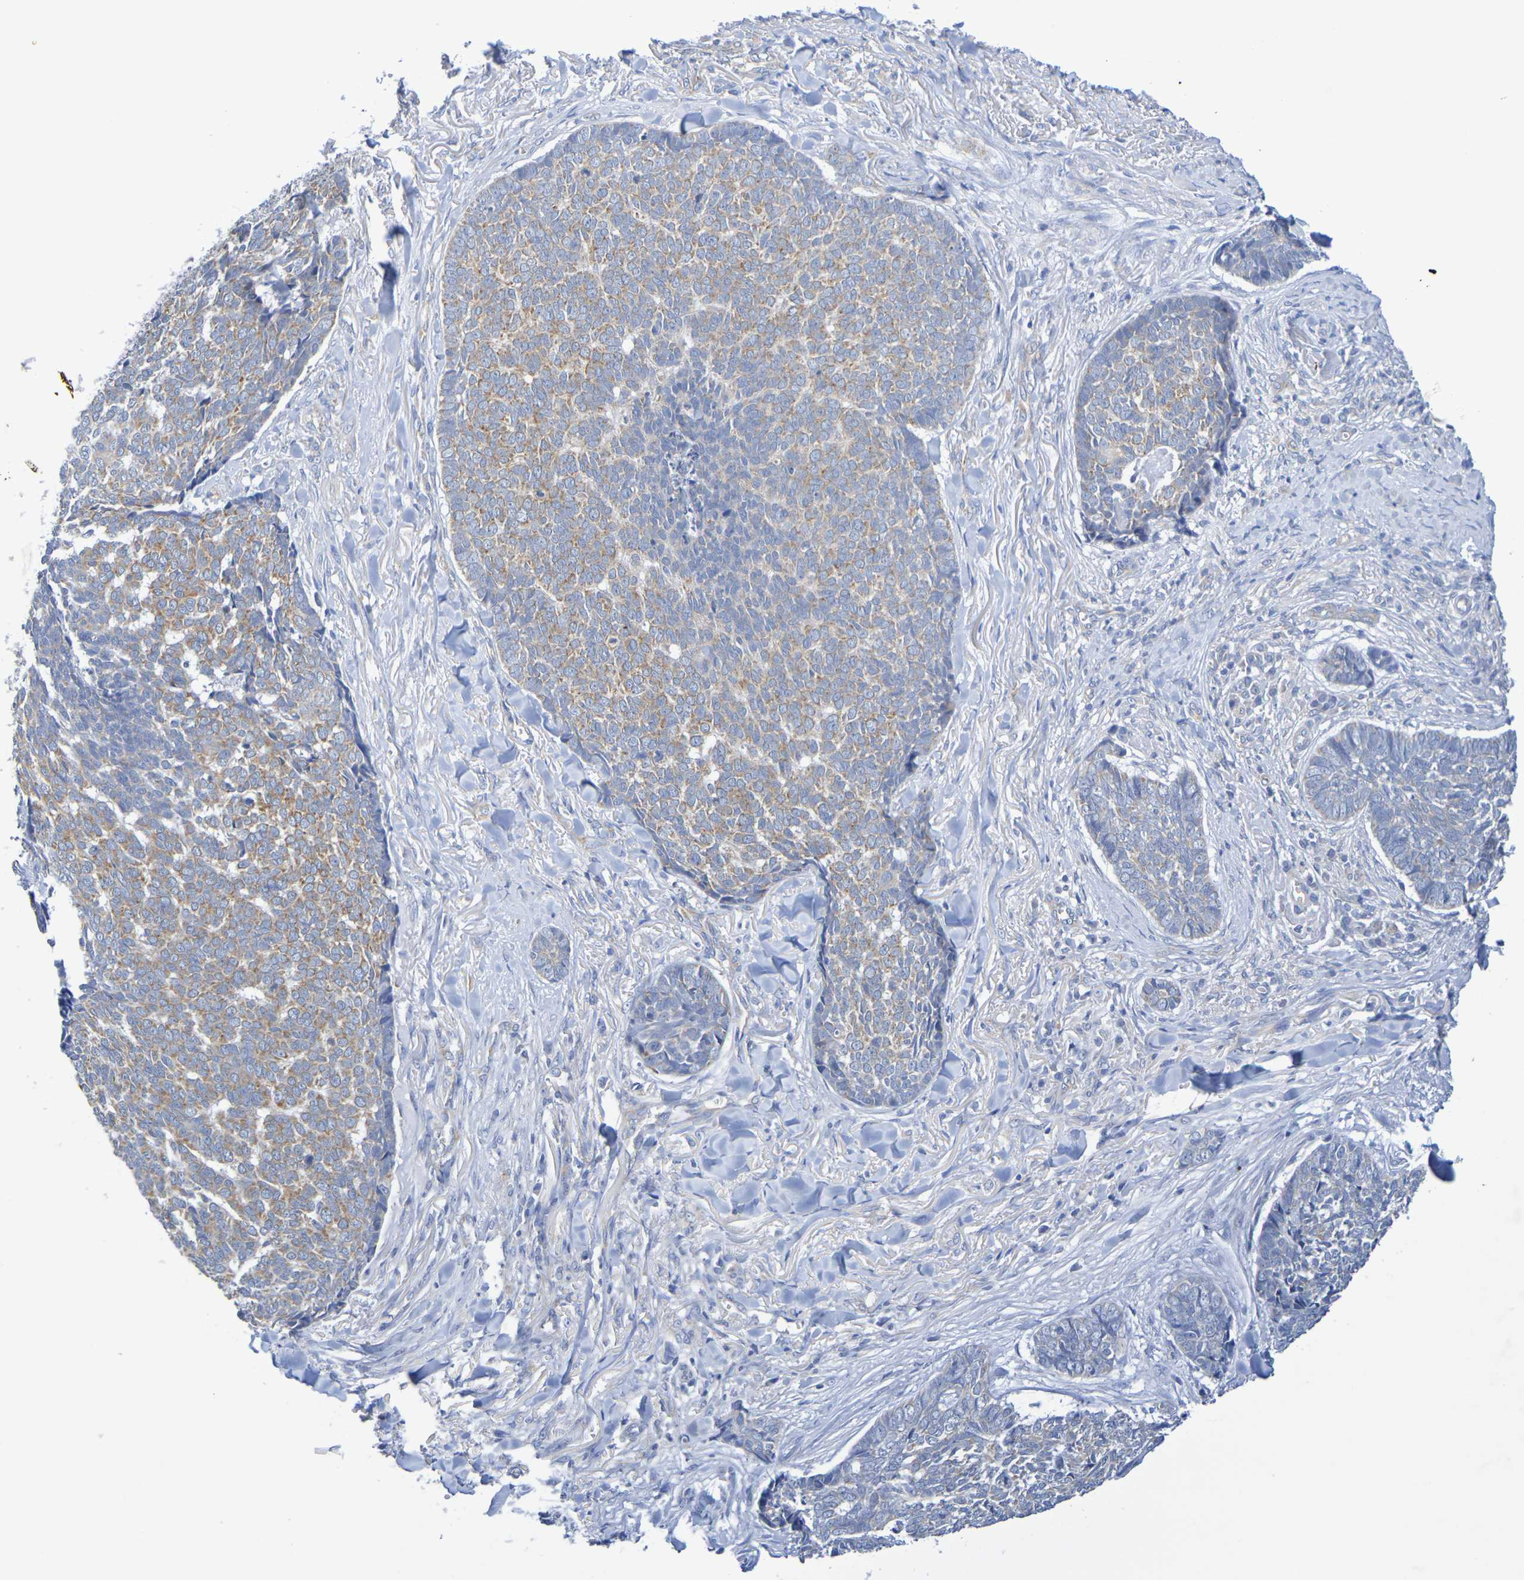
{"staining": {"intensity": "moderate", "quantity": "25%-75%", "location": "cytoplasmic/membranous"}, "tissue": "skin cancer", "cell_type": "Tumor cells", "image_type": "cancer", "snomed": [{"axis": "morphology", "description": "Basal cell carcinoma"}, {"axis": "topography", "description": "Skin"}], "caption": "Protein expression analysis of skin cancer exhibits moderate cytoplasmic/membranous expression in about 25%-75% of tumor cells. Using DAB (3,3'-diaminobenzidine) (brown) and hematoxylin (blue) stains, captured at high magnification using brightfield microscopy.", "gene": "TMCC3", "patient": {"sex": "male", "age": 84}}